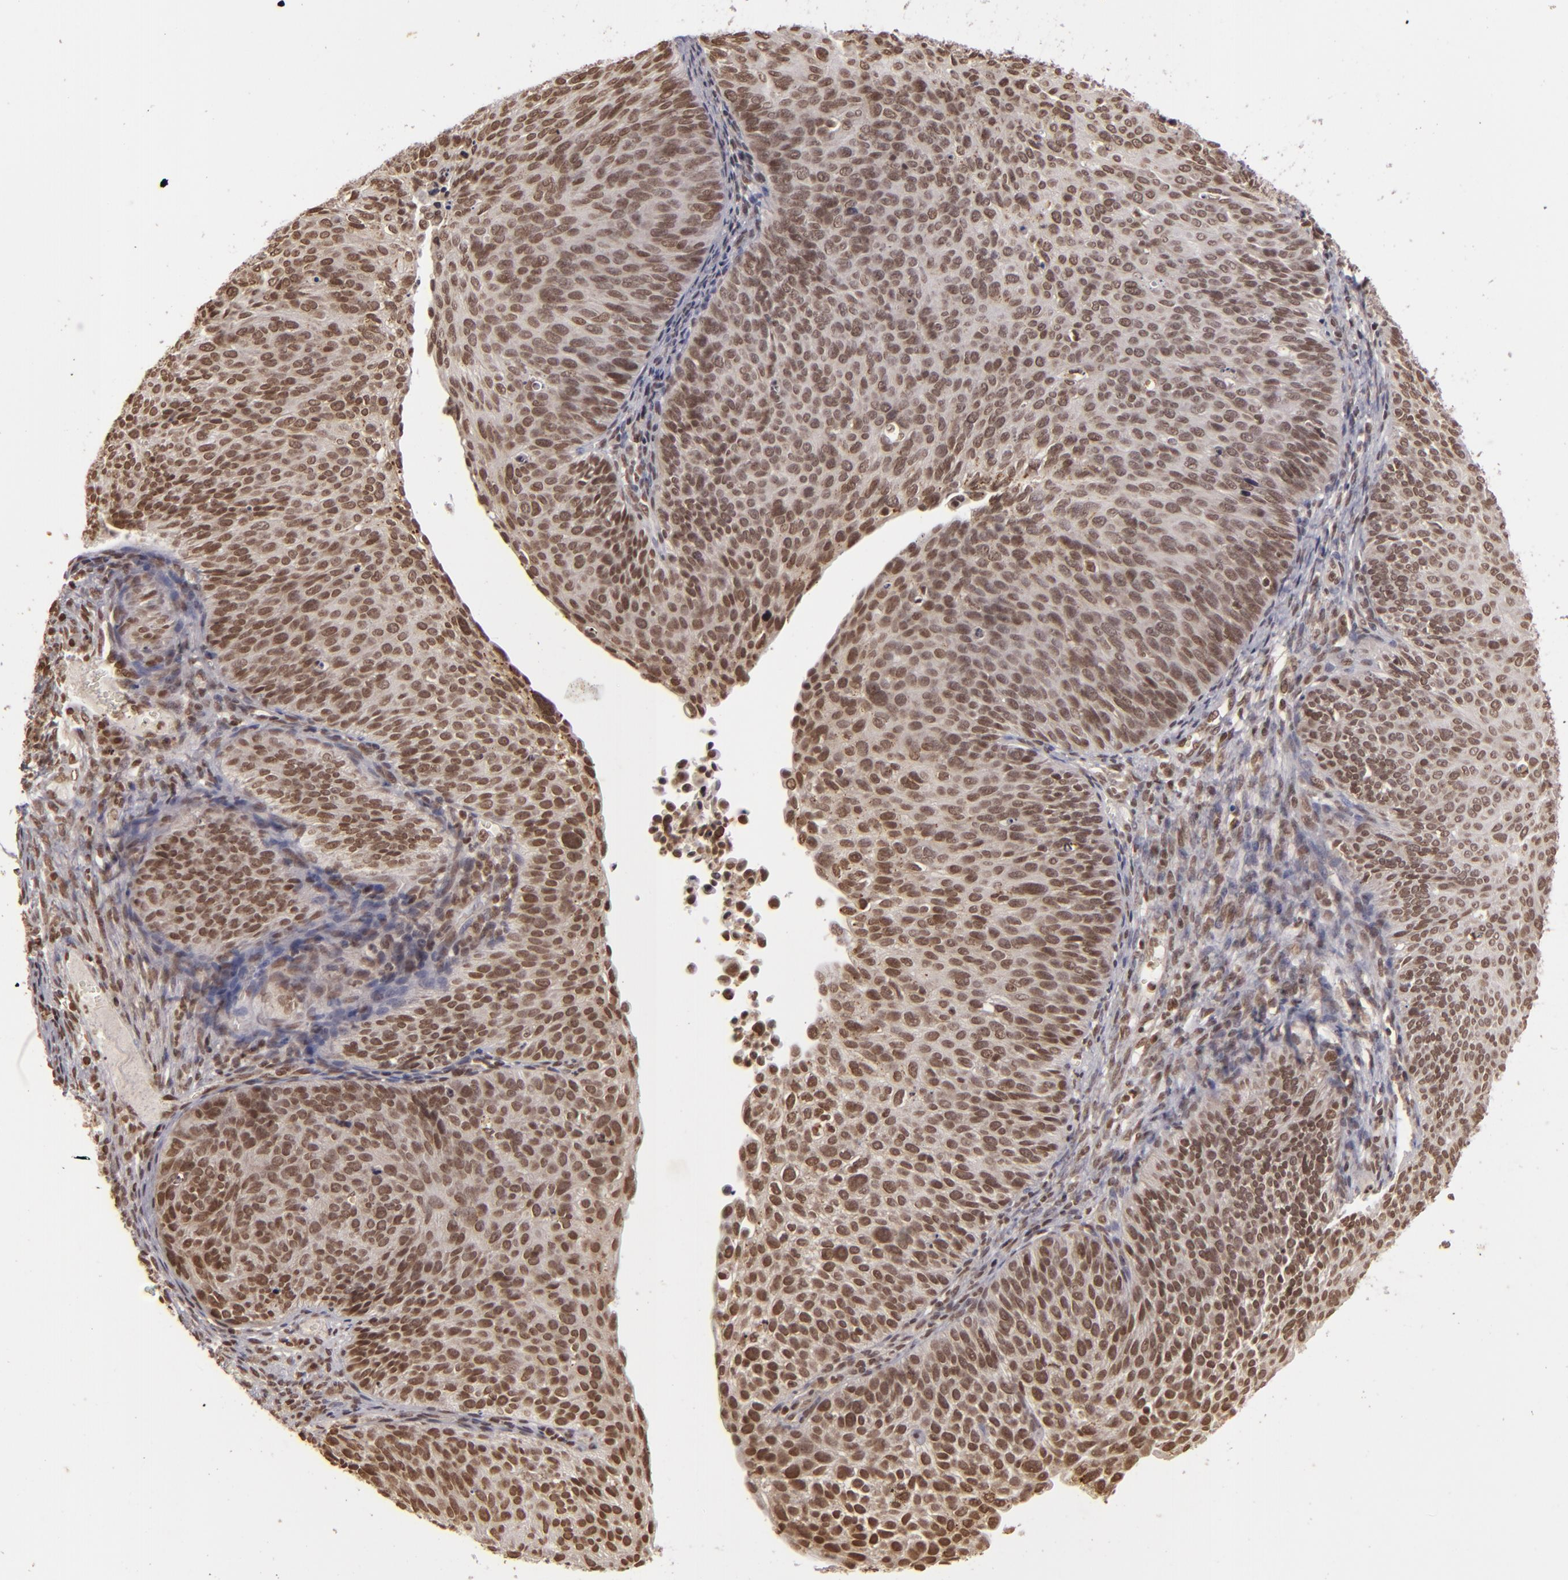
{"staining": {"intensity": "strong", "quantity": ">75%", "location": "nuclear"}, "tissue": "cervical cancer", "cell_type": "Tumor cells", "image_type": "cancer", "snomed": [{"axis": "morphology", "description": "Squamous cell carcinoma, NOS"}, {"axis": "topography", "description": "Cervix"}], "caption": "Protein staining of cervical squamous cell carcinoma tissue reveals strong nuclear expression in about >75% of tumor cells. Nuclei are stained in blue.", "gene": "CUL3", "patient": {"sex": "female", "age": 36}}